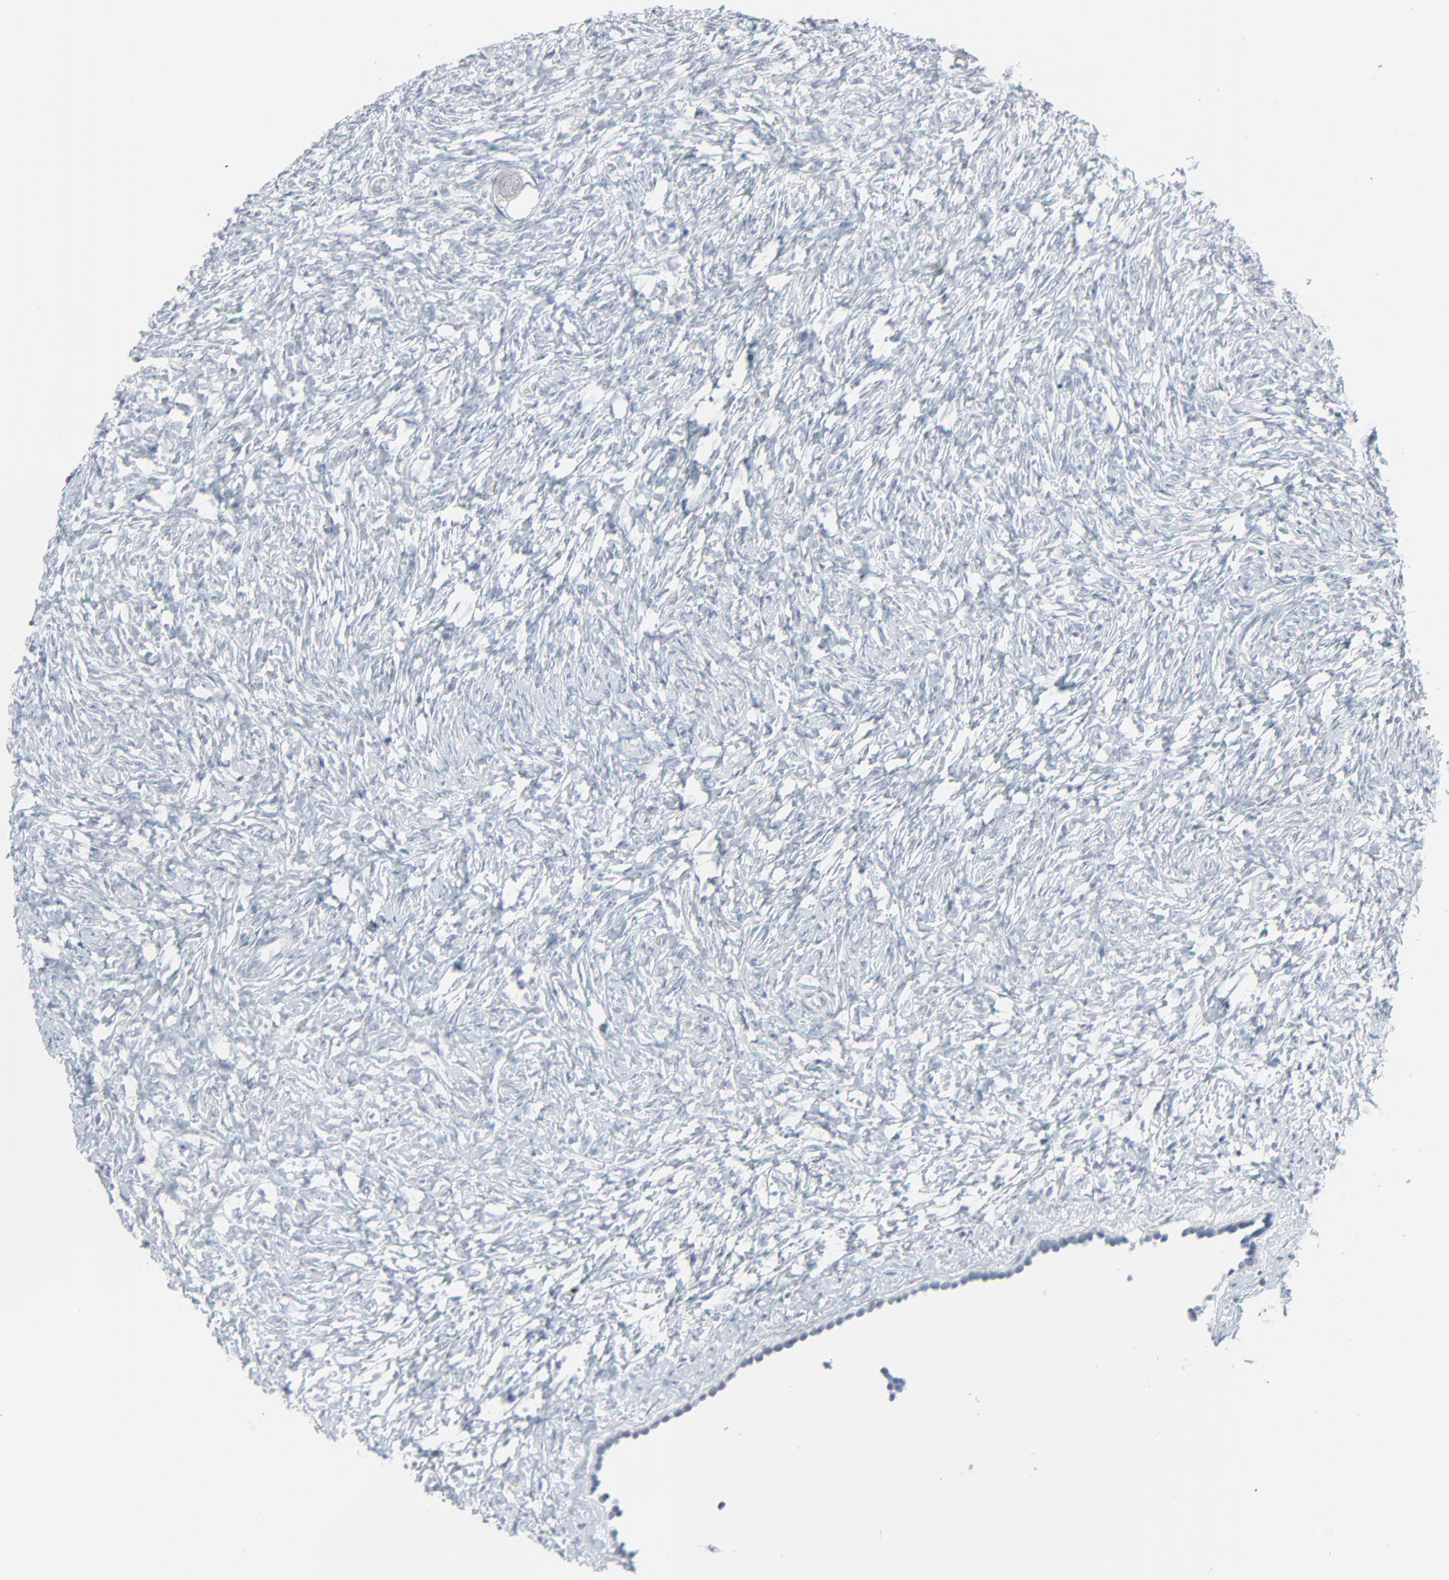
{"staining": {"intensity": "negative", "quantity": "none", "location": "none"}, "tissue": "ovary", "cell_type": "Follicle cells", "image_type": "normal", "snomed": [{"axis": "morphology", "description": "Normal tissue, NOS"}, {"axis": "topography", "description": "Ovary"}], "caption": "IHC micrograph of unremarkable human ovary stained for a protein (brown), which exhibits no expression in follicle cells.", "gene": "SAGE1", "patient": {"sex": "female", "age": 35}}